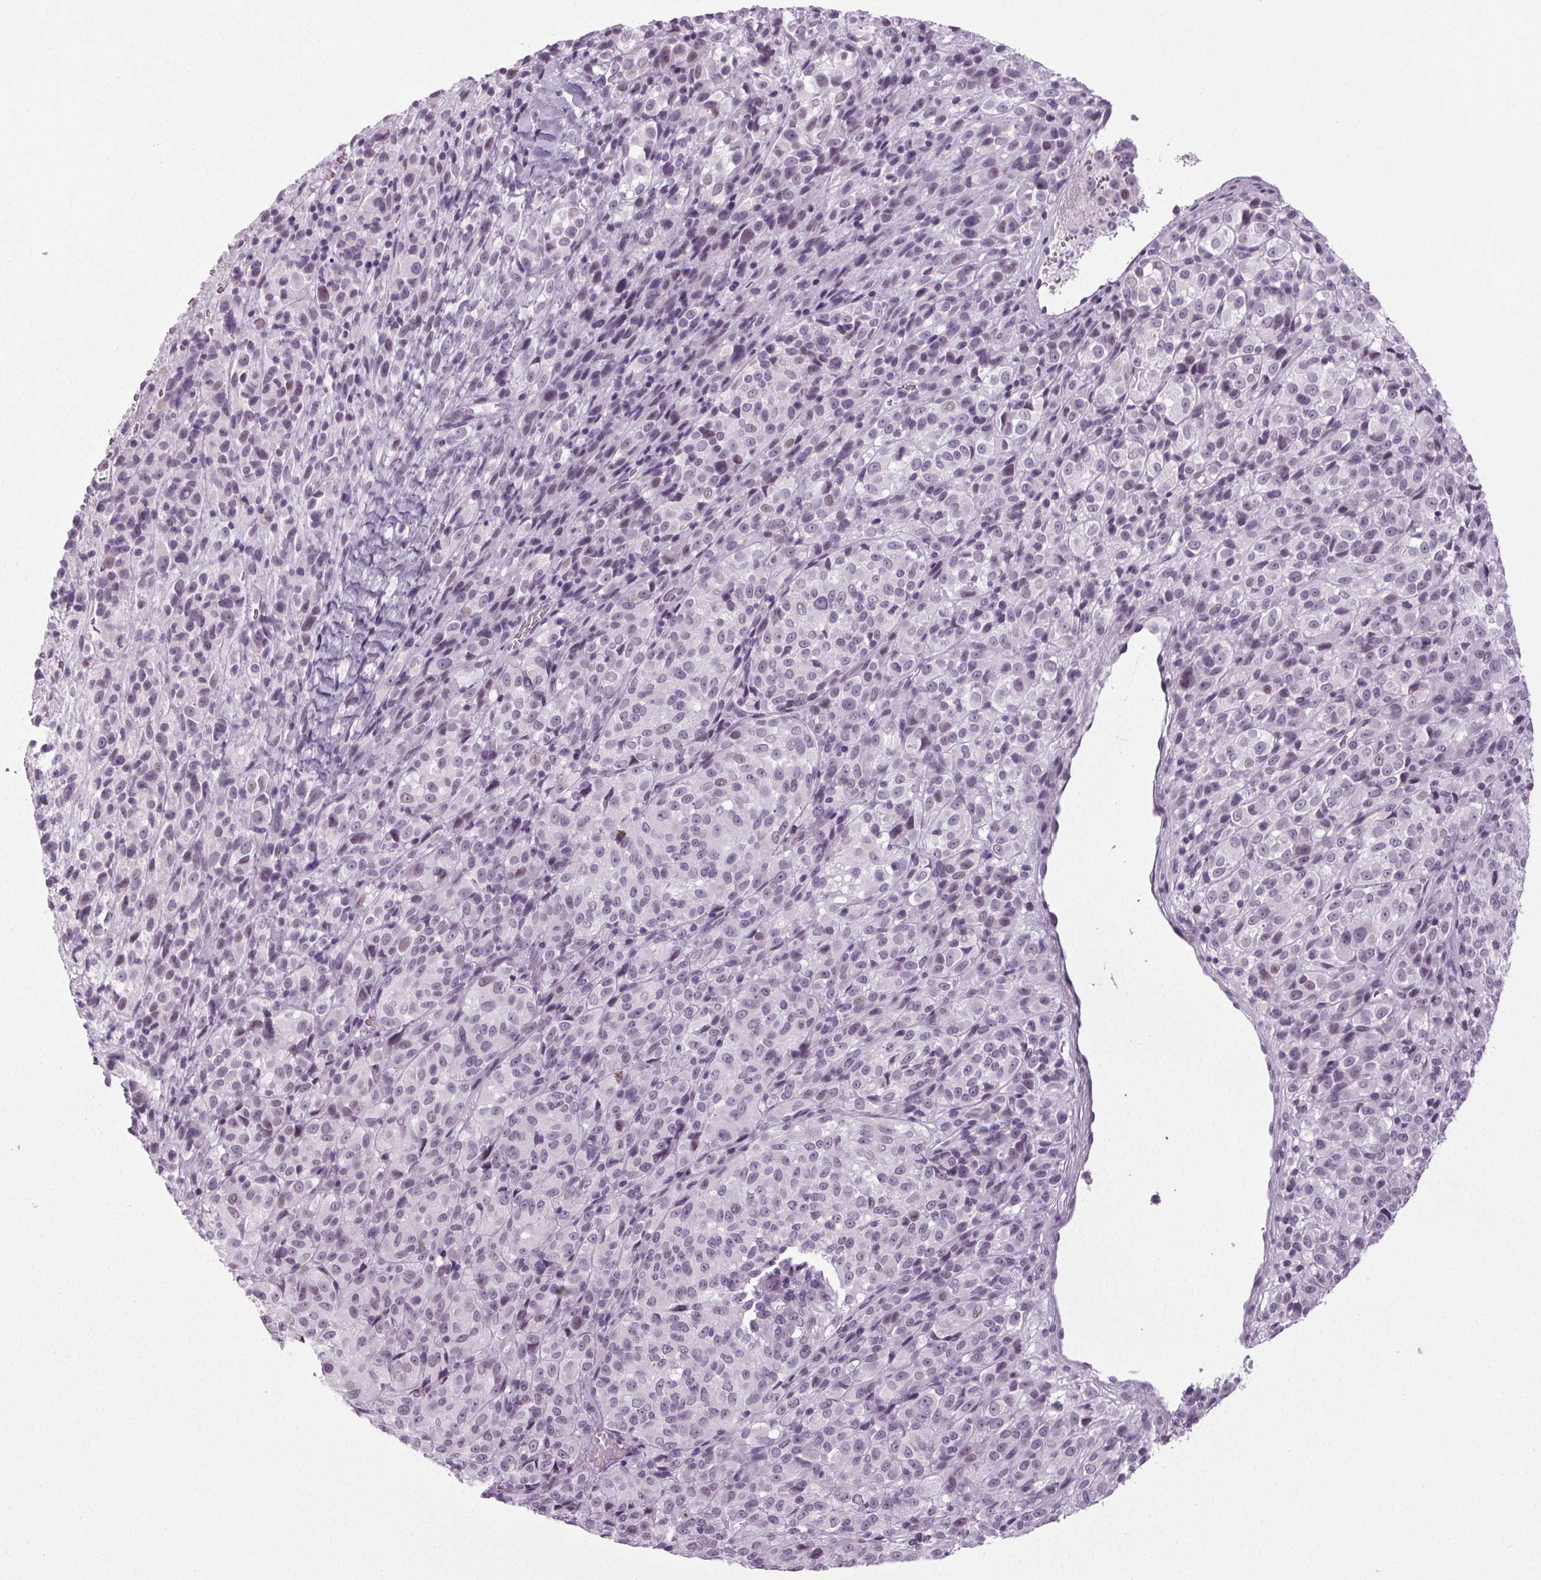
{"staining": {"intensity": "negative", "quantity": "none", "location": "none"}, "tissue": "melanoma", "cell_type": "Tumor cells", "image_type": "cancer", "snomed": [{"axis": "morphology", "description": "Malignant melanoma, Metastatic site"}, {"axis": "topography", "description": "Brain"}], "caption": "IHC of human melanoma displays no staining in tumor cells.", "gene": "IGF2BP1", "patient": {"sex": "female", "age": 56}}